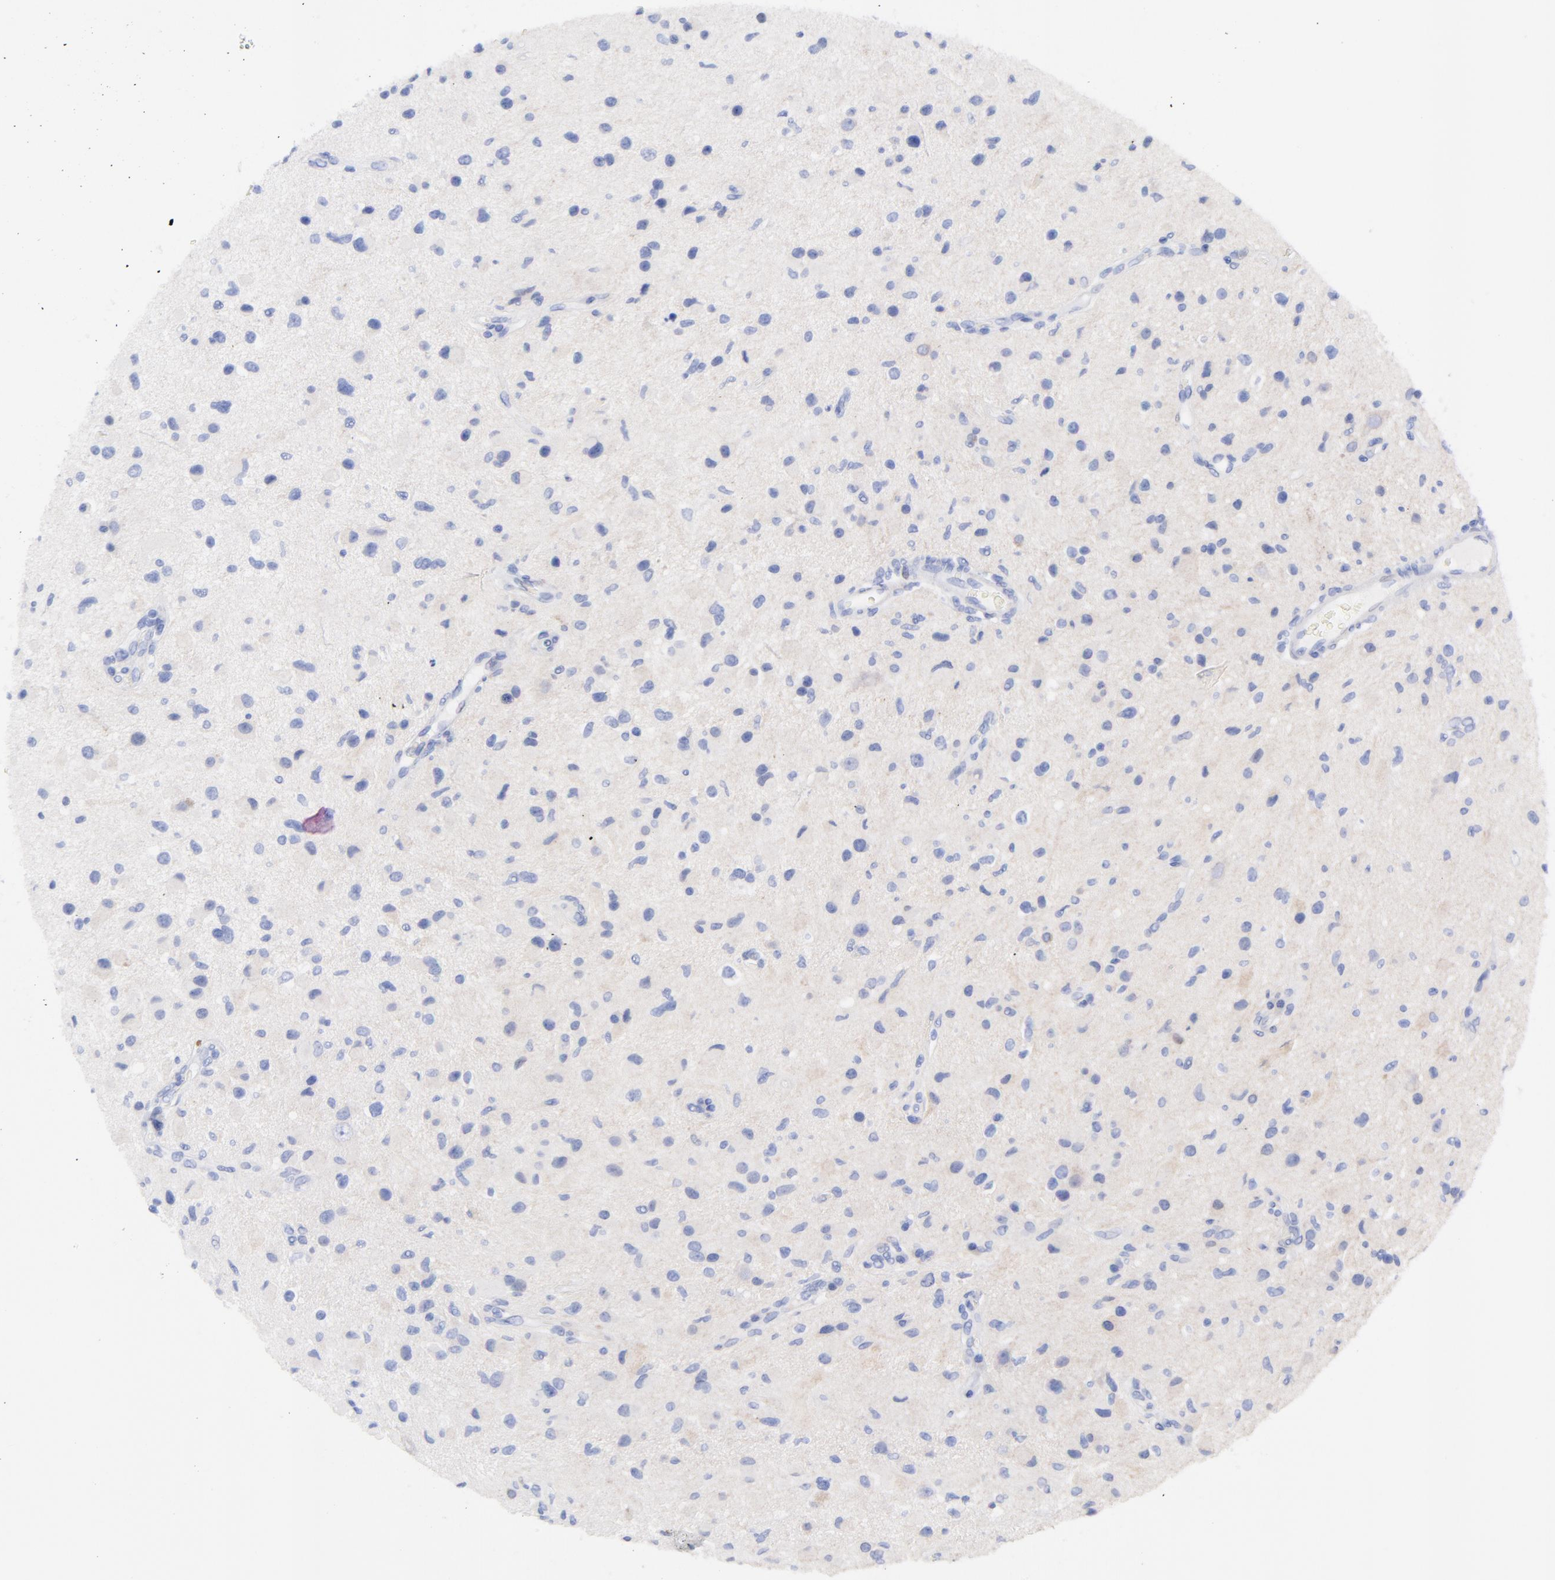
{"staining": {"intensity": "negative", "quantity": "none", "location": "none"}, "tissue": "glioma", "cell_type": "Tumor cells", "image_type": "cancer", "snomed": [{"axis": "morphology", "description": "Glioma, malignant, Low grade"}, {"axis": "topography", "description": "Brain"}], "caption": "Glioma was stained to show a protein in brown. There is no significant expression in tumor cells. Nuclei are stained in blue.", "gene": "CFAP57", "patient": {"sex": "female", "age": 32}}